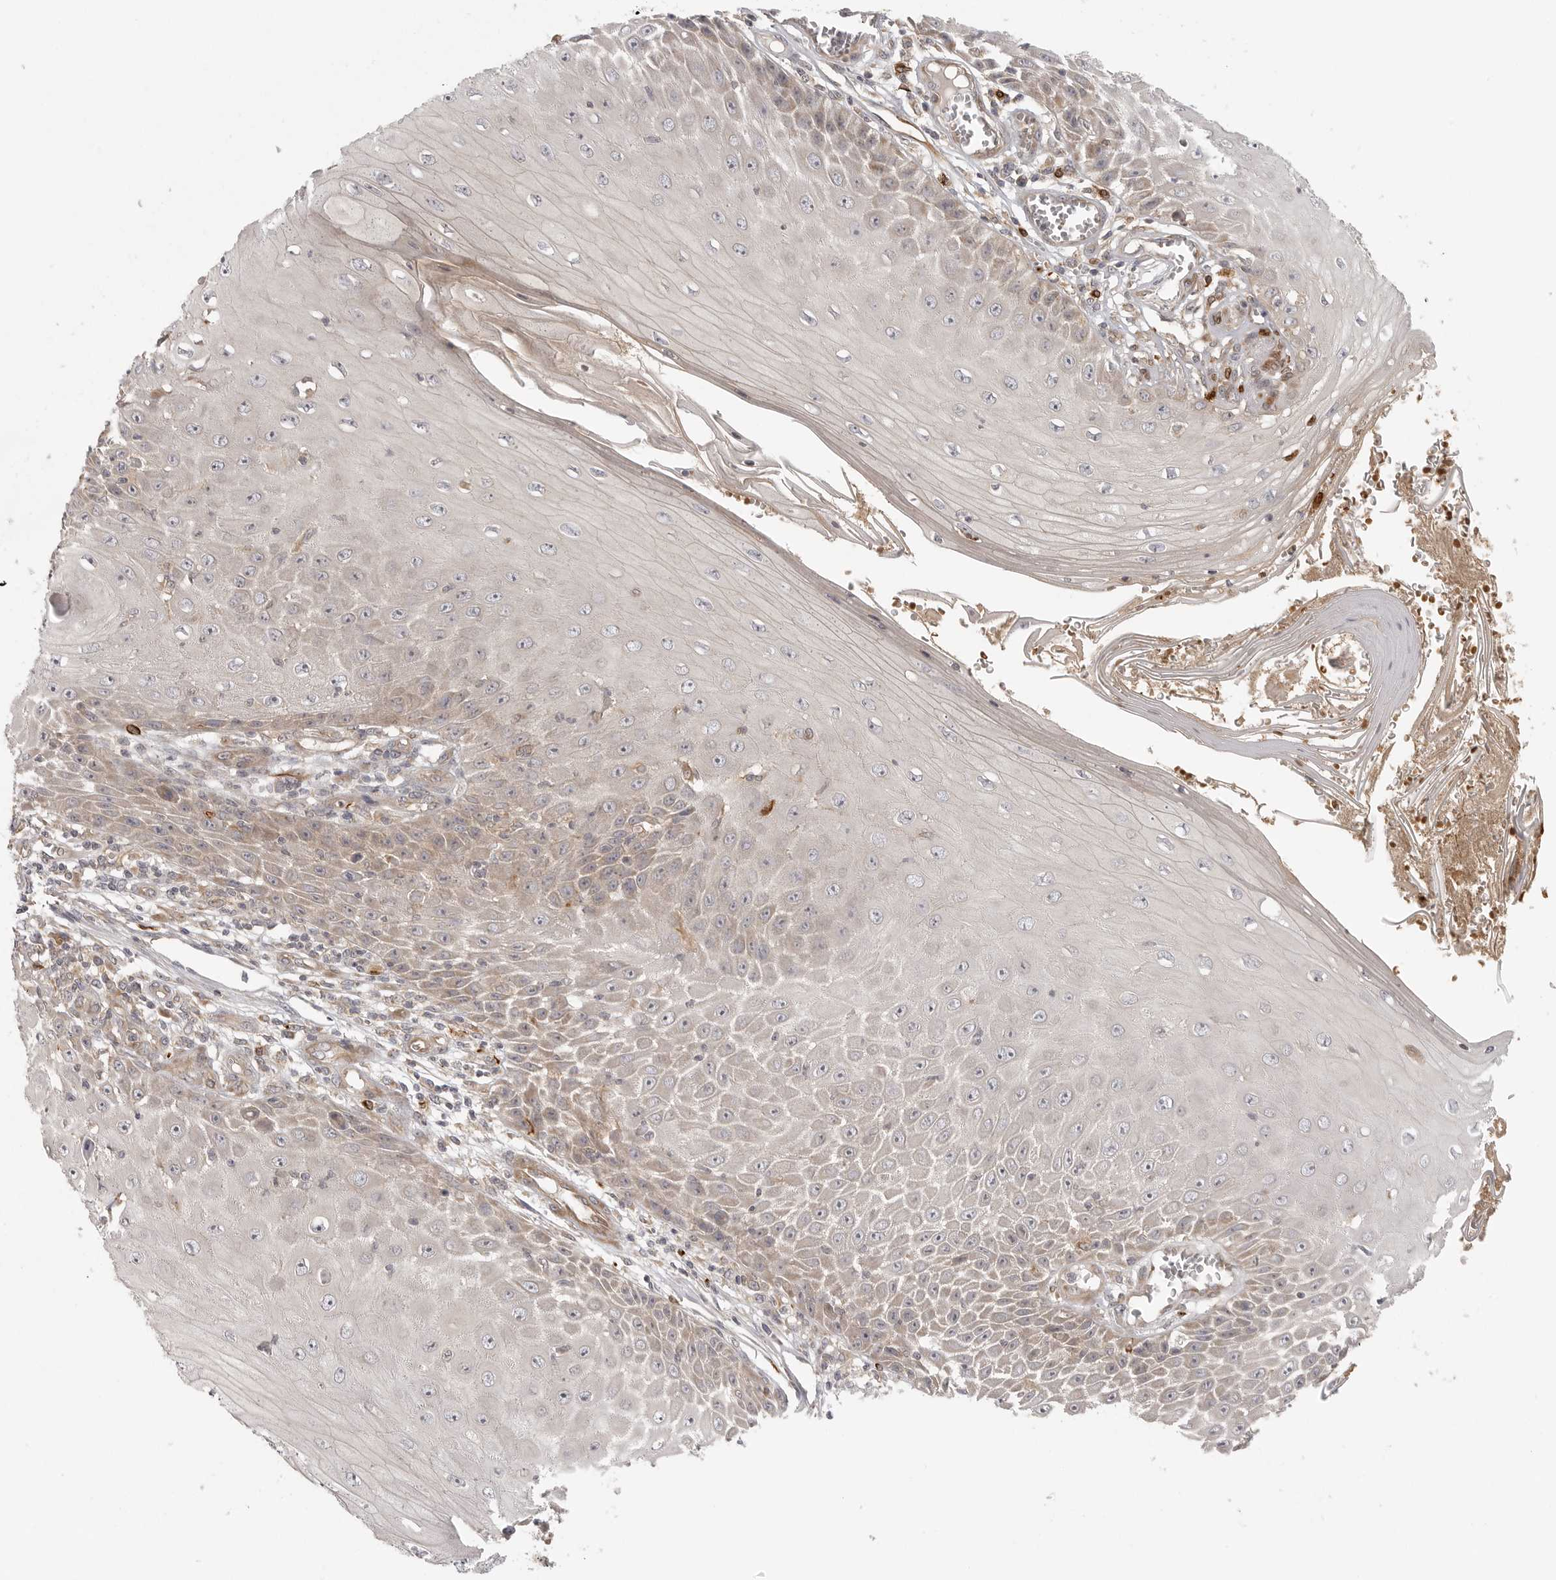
{"staining": {"intensity": "weak", "quantity": "<25%", "location": "cytoplasmic/membranous"}, "tissue": "skin cancer", "cell_type": "Tumor cells", "image_type": "cancer", "snomed": [{"axis": "morphology", "description": "Squamous cell carcinoma, NOS"}, {"axis": "topography", "description": "Skin"}], "caption": "A high-resolution histopathology image shows immunohistochemistry (IHC) staining of skin squamous cell carcinoma, which demonstrates no significant positivity in tumor cells.", "gene": "CCPG1", "patient": {"sex": "female", "age": 73}}